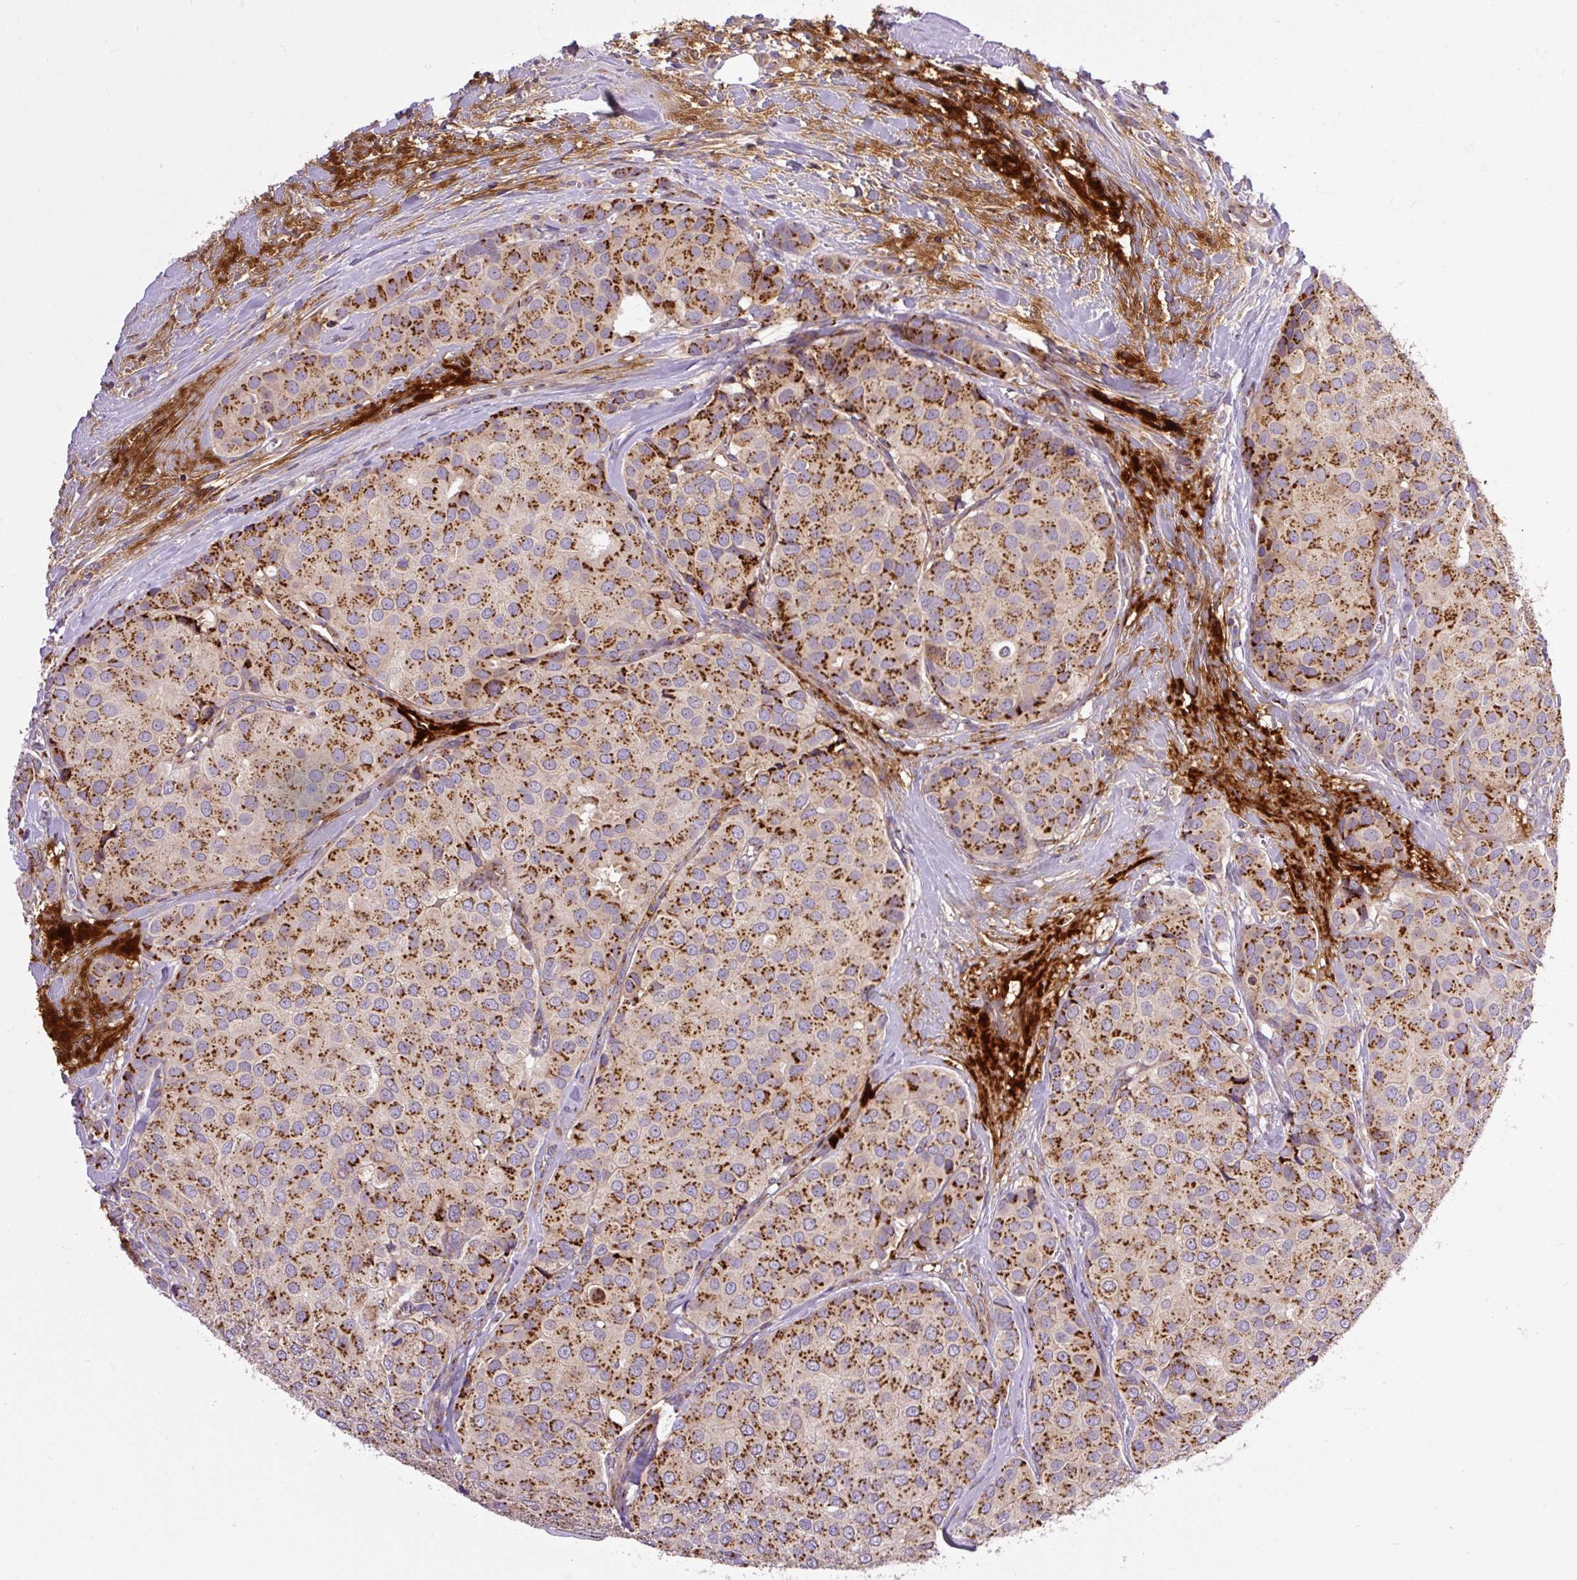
{"staining": {"intensity": "strong", "quantity": ">75%", "location": "cytoplasmic/membranous"}, "tissue": "breast cancer", "cell_type": "Tumor cells", "image_type": "cancer", "snomed": [{"axis": "morphology", "description": "Duct carcinoma"}, {"axis": "topography", "description": "Breast"}], "caption": "This histopathology image exhibits immunohistochemistry (IHC) staining of invasive ductal carcinoma (breast), with high strong cytoplasmic/membranous expression in about >75% of tumor cells.", "gene": "MSMP", "patient": {"sex": "female", "age": 70}}